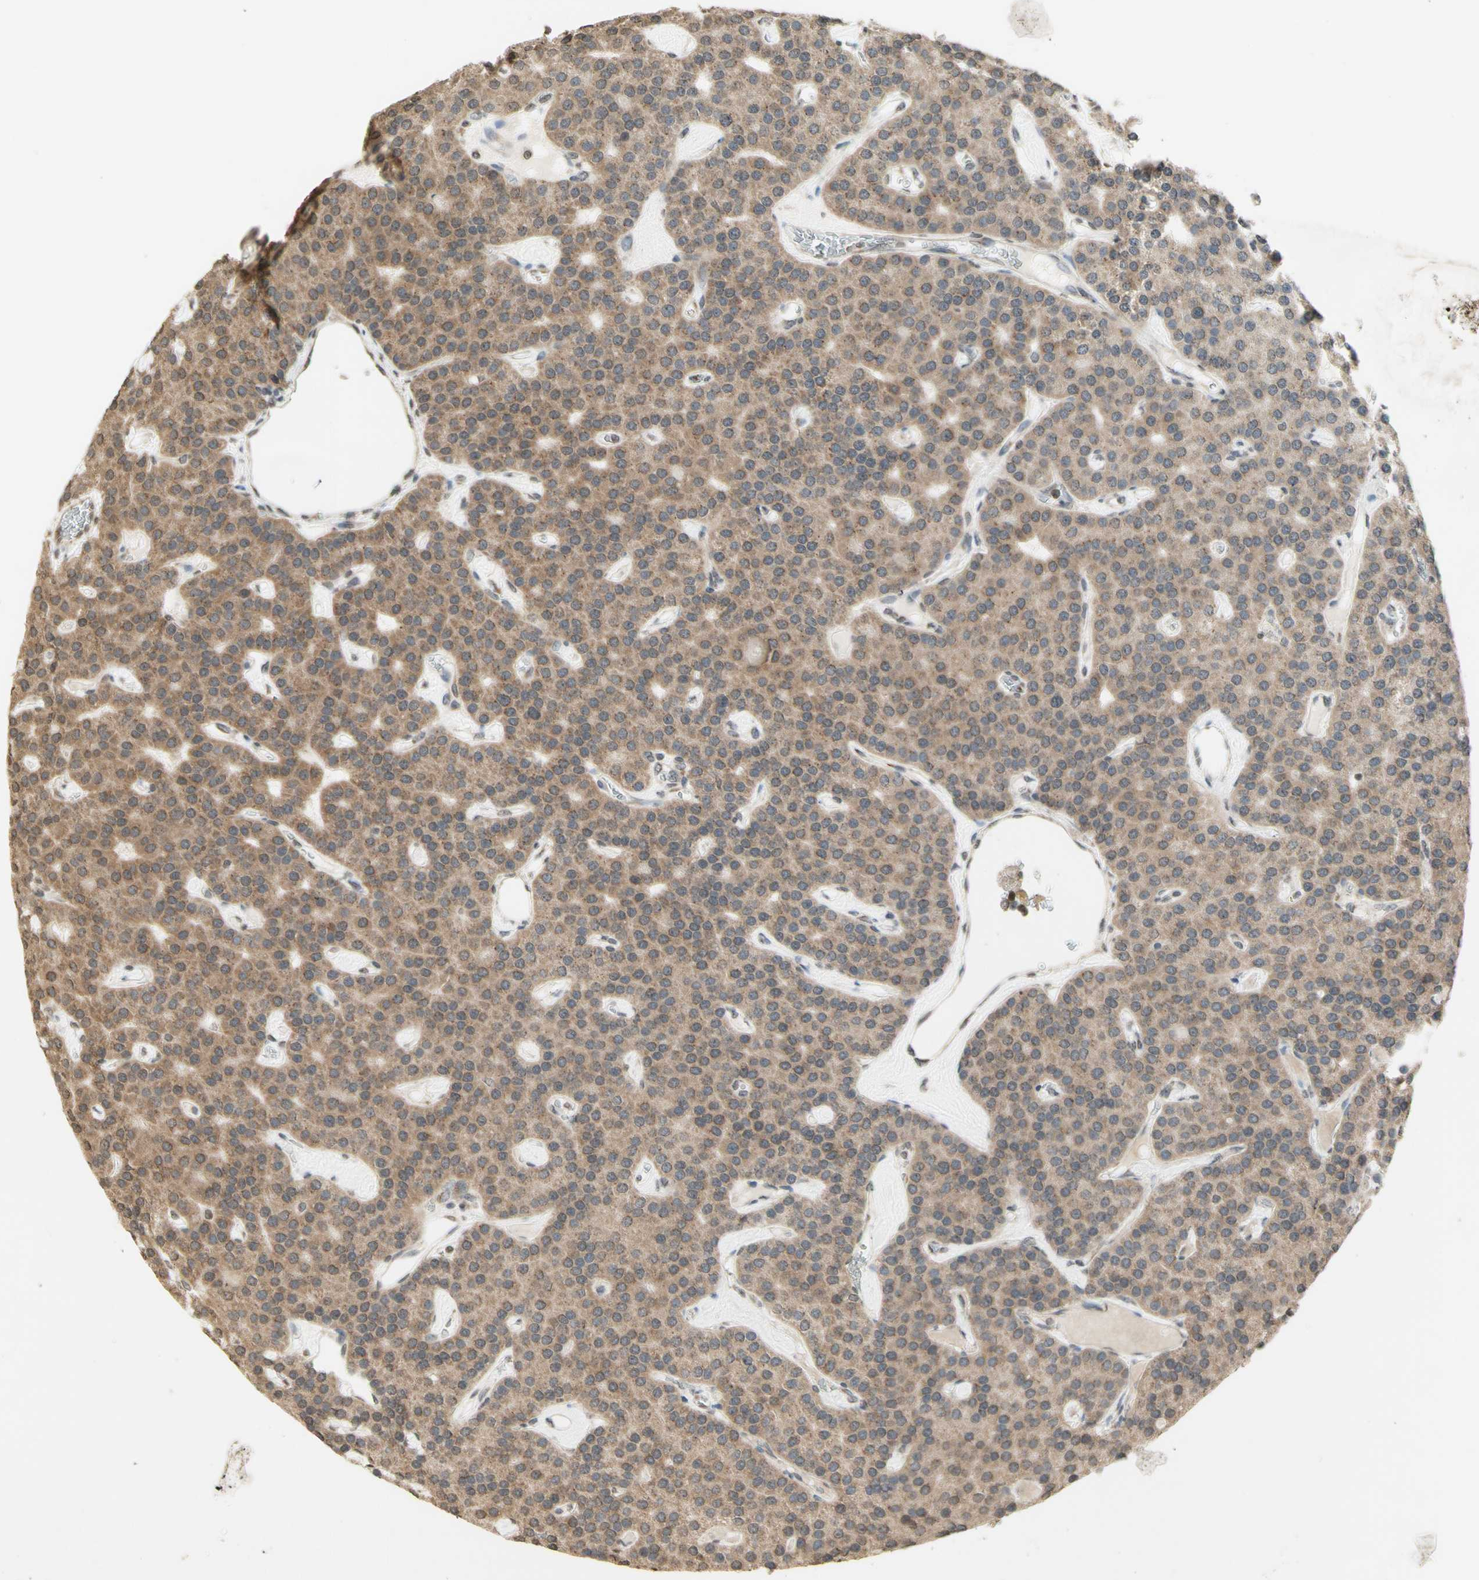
{"staining": {"intensity": "weak", "quantity": ">75%", "location": "cytoplasmic/membranous"}, "tissue": "parathyroid gland", "cell_type": "Glandular cells", "image_type": "normal", "snomed": [{"axis": "morphology", "description": "Normal tissue, NOS"}, {"axis": "morphology", "description": "Adenoma, NOS"}, {"axis": "topography", "description": "Parathyroid gland"}], "caption": "IHC photomicrograph of normal parathyroid gland stained for a protein (brown), which reveals low levels of weak cytoplasmic/membranous expression in approximately >75% of glandular cells.", "gene": "CCNI", "patient": {"sex": "female", "age": 86}}